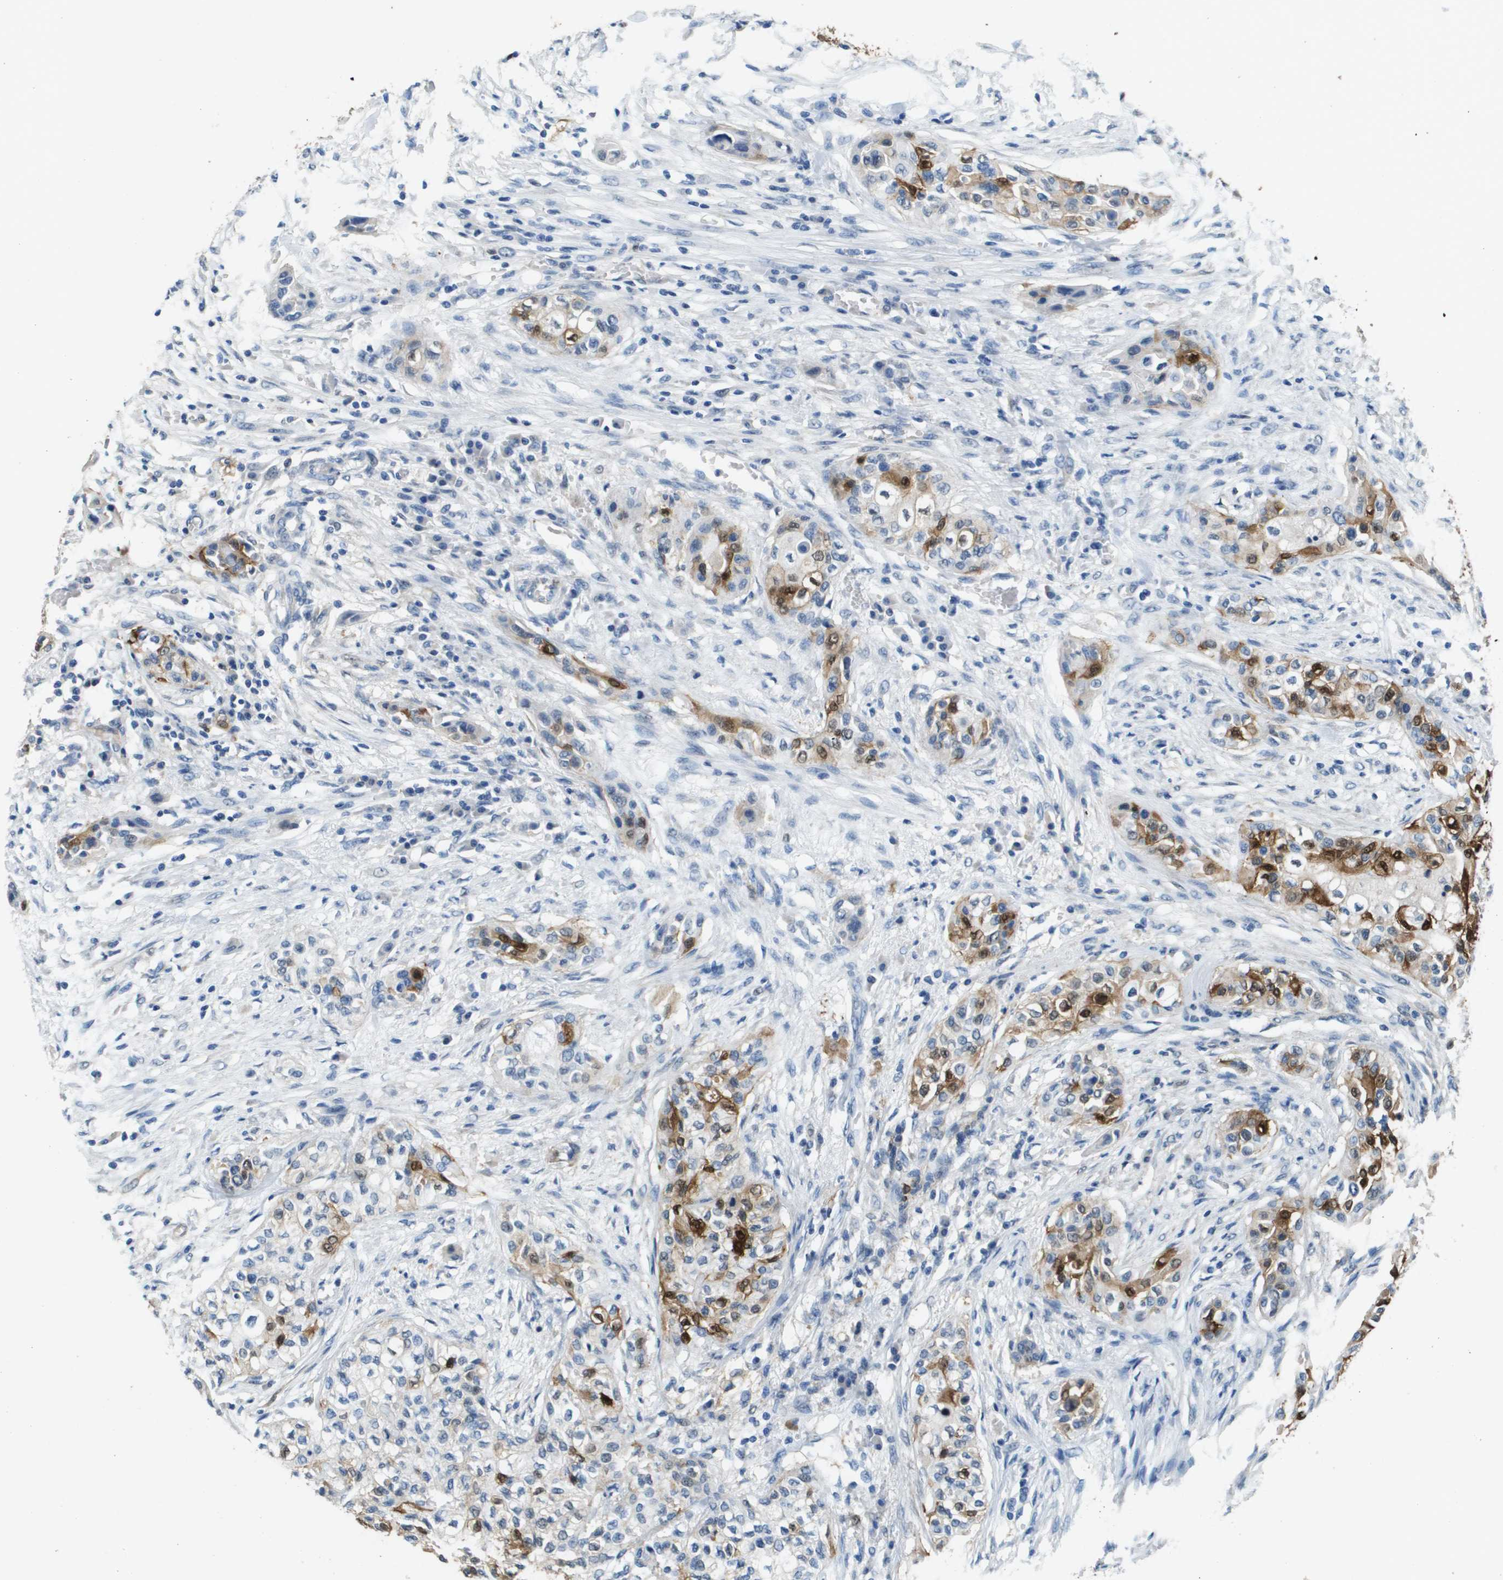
{"staining": {"intensity": "strong", "quantity": "<25%", "location": "cytoplasmic/membranous"}, "tissue": "urothelial cancer", "cell_type": "Tumor cells", "image_type": "cancer", "snomed": [{"axis": "morphology", "description": "Urothelial carcinoma, High grade"}, {"axis": "topography", "description": "Urinary bladder"}], "caption": "Immunohistochemistry (IHC) staining of urothelial cancer, which shows medium levels of strong cytoplasmic/membranous positivity in about <25% of tumor cells indicating strong cytoplasmic/membranous protein expression. The staining was performed using DAB (brown) for protein detection and nuclei were counterstained in hematoxylin (blue).", "gene": "FABP5", "patient": {"sex": "male", "age": 74}}